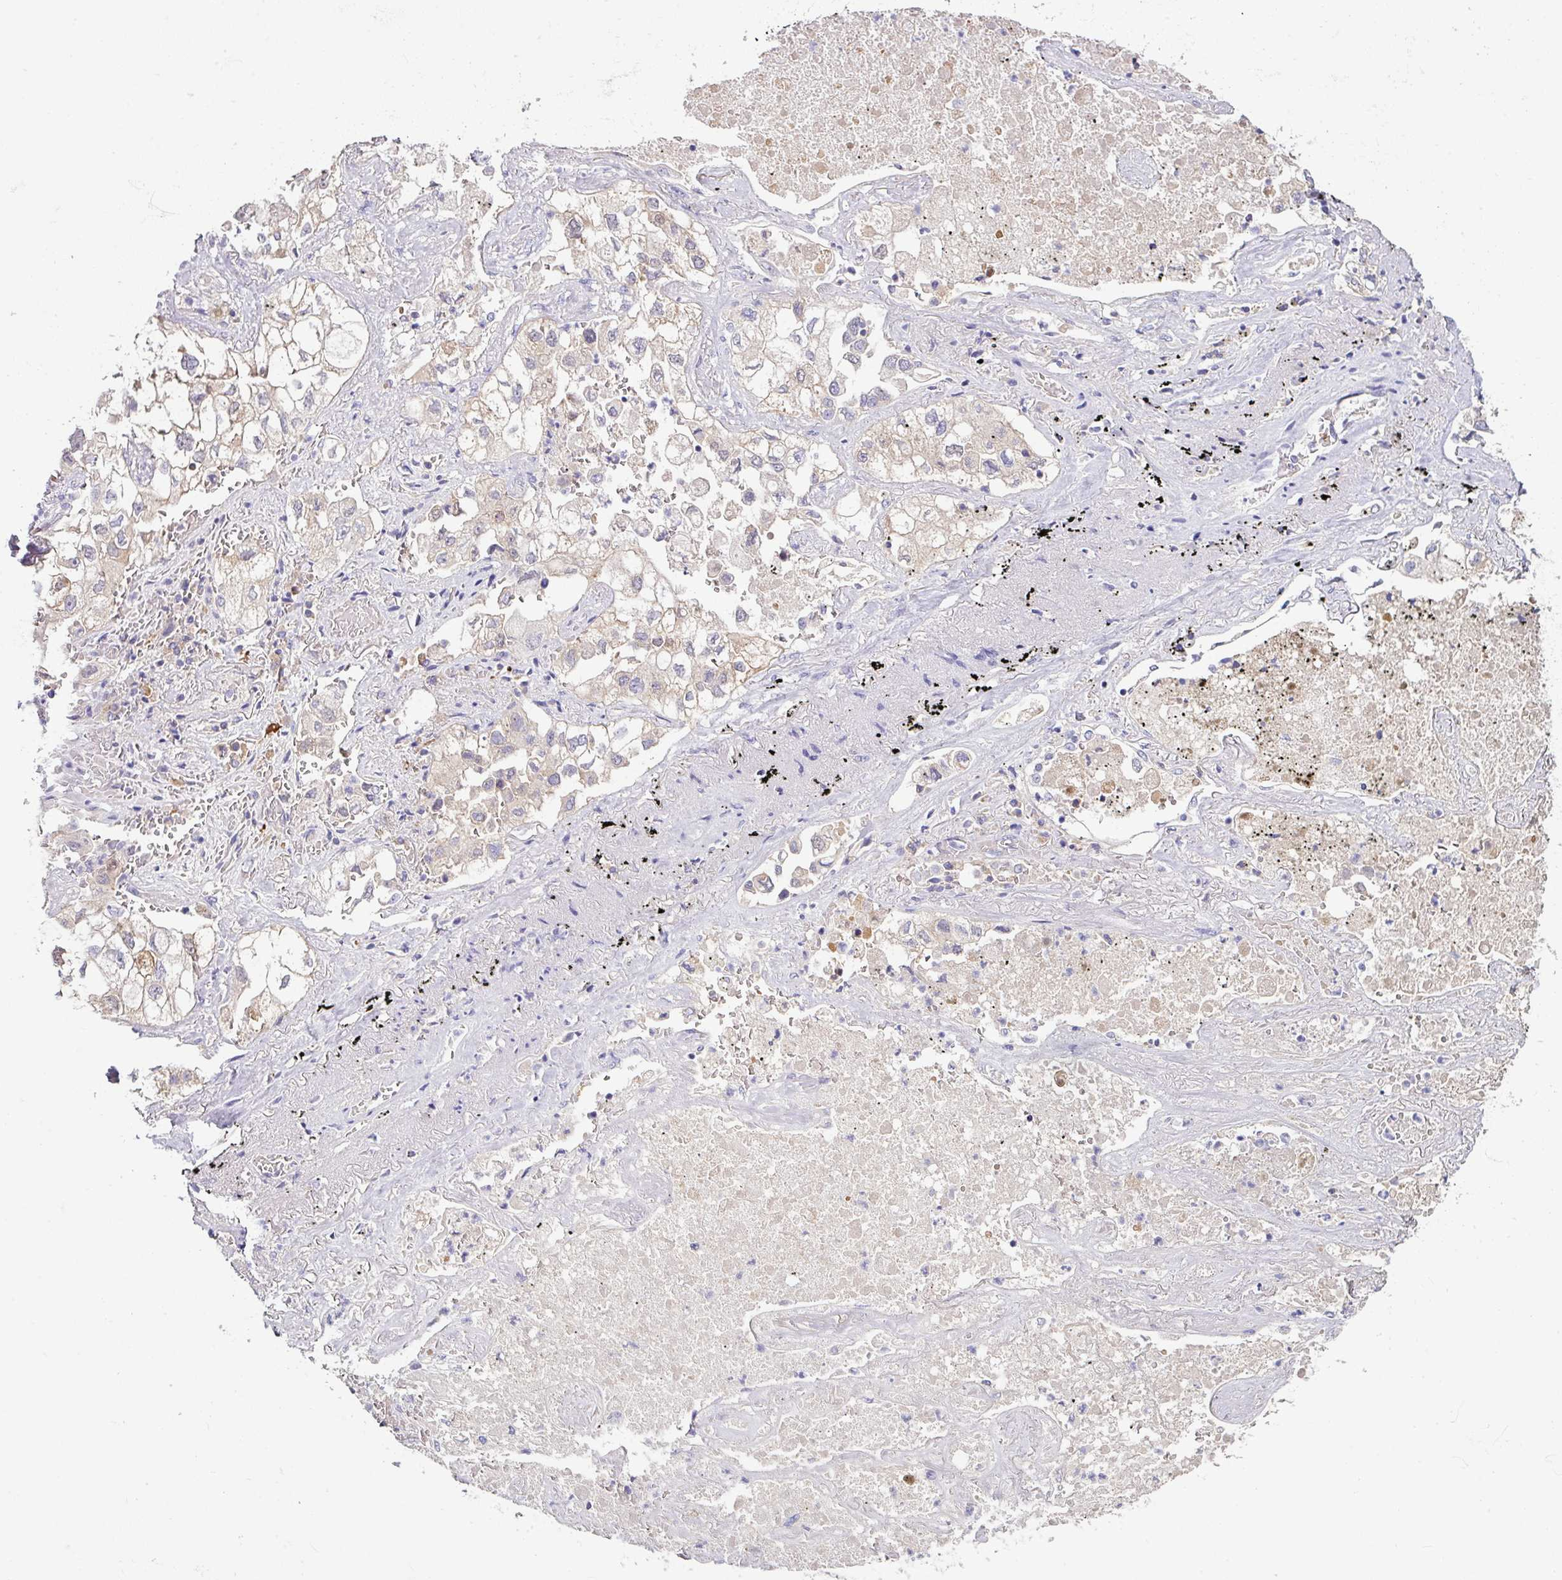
{"staining": {"intensity": "weak", "quantity": "<25%", "location": "cytoplasmic/membranous"}, "tissue": "lung cancer", "cell_type": "Tumor cells", "image_type": "cancer", "snomed": [{"axis": "morphology", "description": "Adenocarcinoma, NOS"}, {"axis": "topography", "description": "Lung"}], "caption": "Tumor cells show no significant positivity in lung adenocarcinoma. (DAB (3,3'-diaminobenzidine) immunohistochemistry (IHC) with hematoxylin counter stain).", "gene": "SLAMF6", "patient": {"sex": "male", "age": 63}}